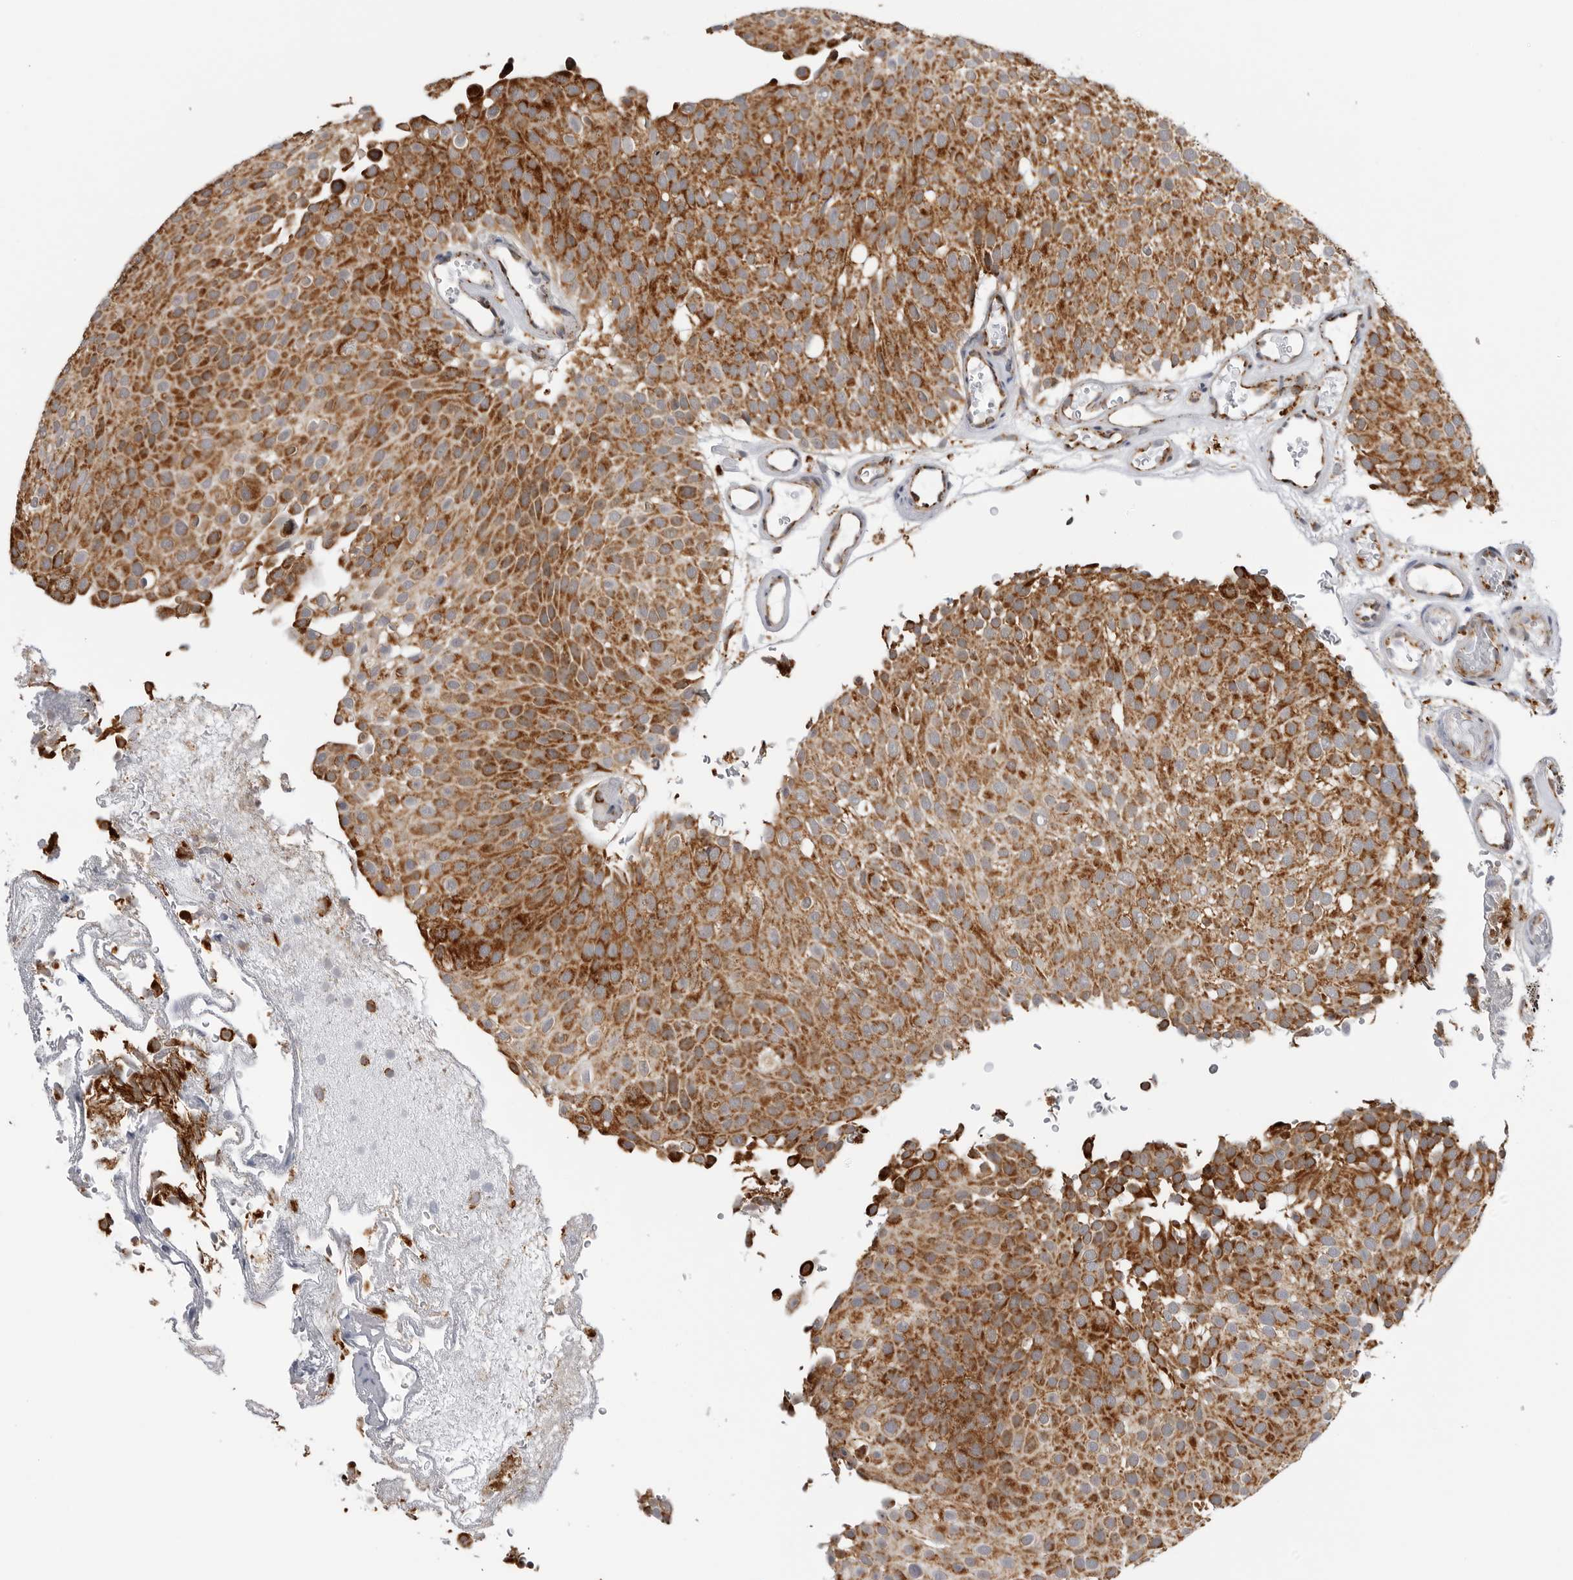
{"staining": {"intensity": "strong", "quantity": ">75%", "location": "cytoplasmic/membranous"}, "tissue": "urothelial cancer", "cell_type": "Tumor cells", "image_type": "cancer", "snomed": [{"axis": "morphology", "description": "Urothelial carcinoma, Low grade"}, {"axis": "topography", "description": "Urinary bladder"}], "caption": "Protein expression analysis of urothelial cancer exhibits strong cytoplasmic/membranous positivity in about >75% of tumor cells.", "gene": "COX5A", "patient": {"sex": "male", "age": 78}}